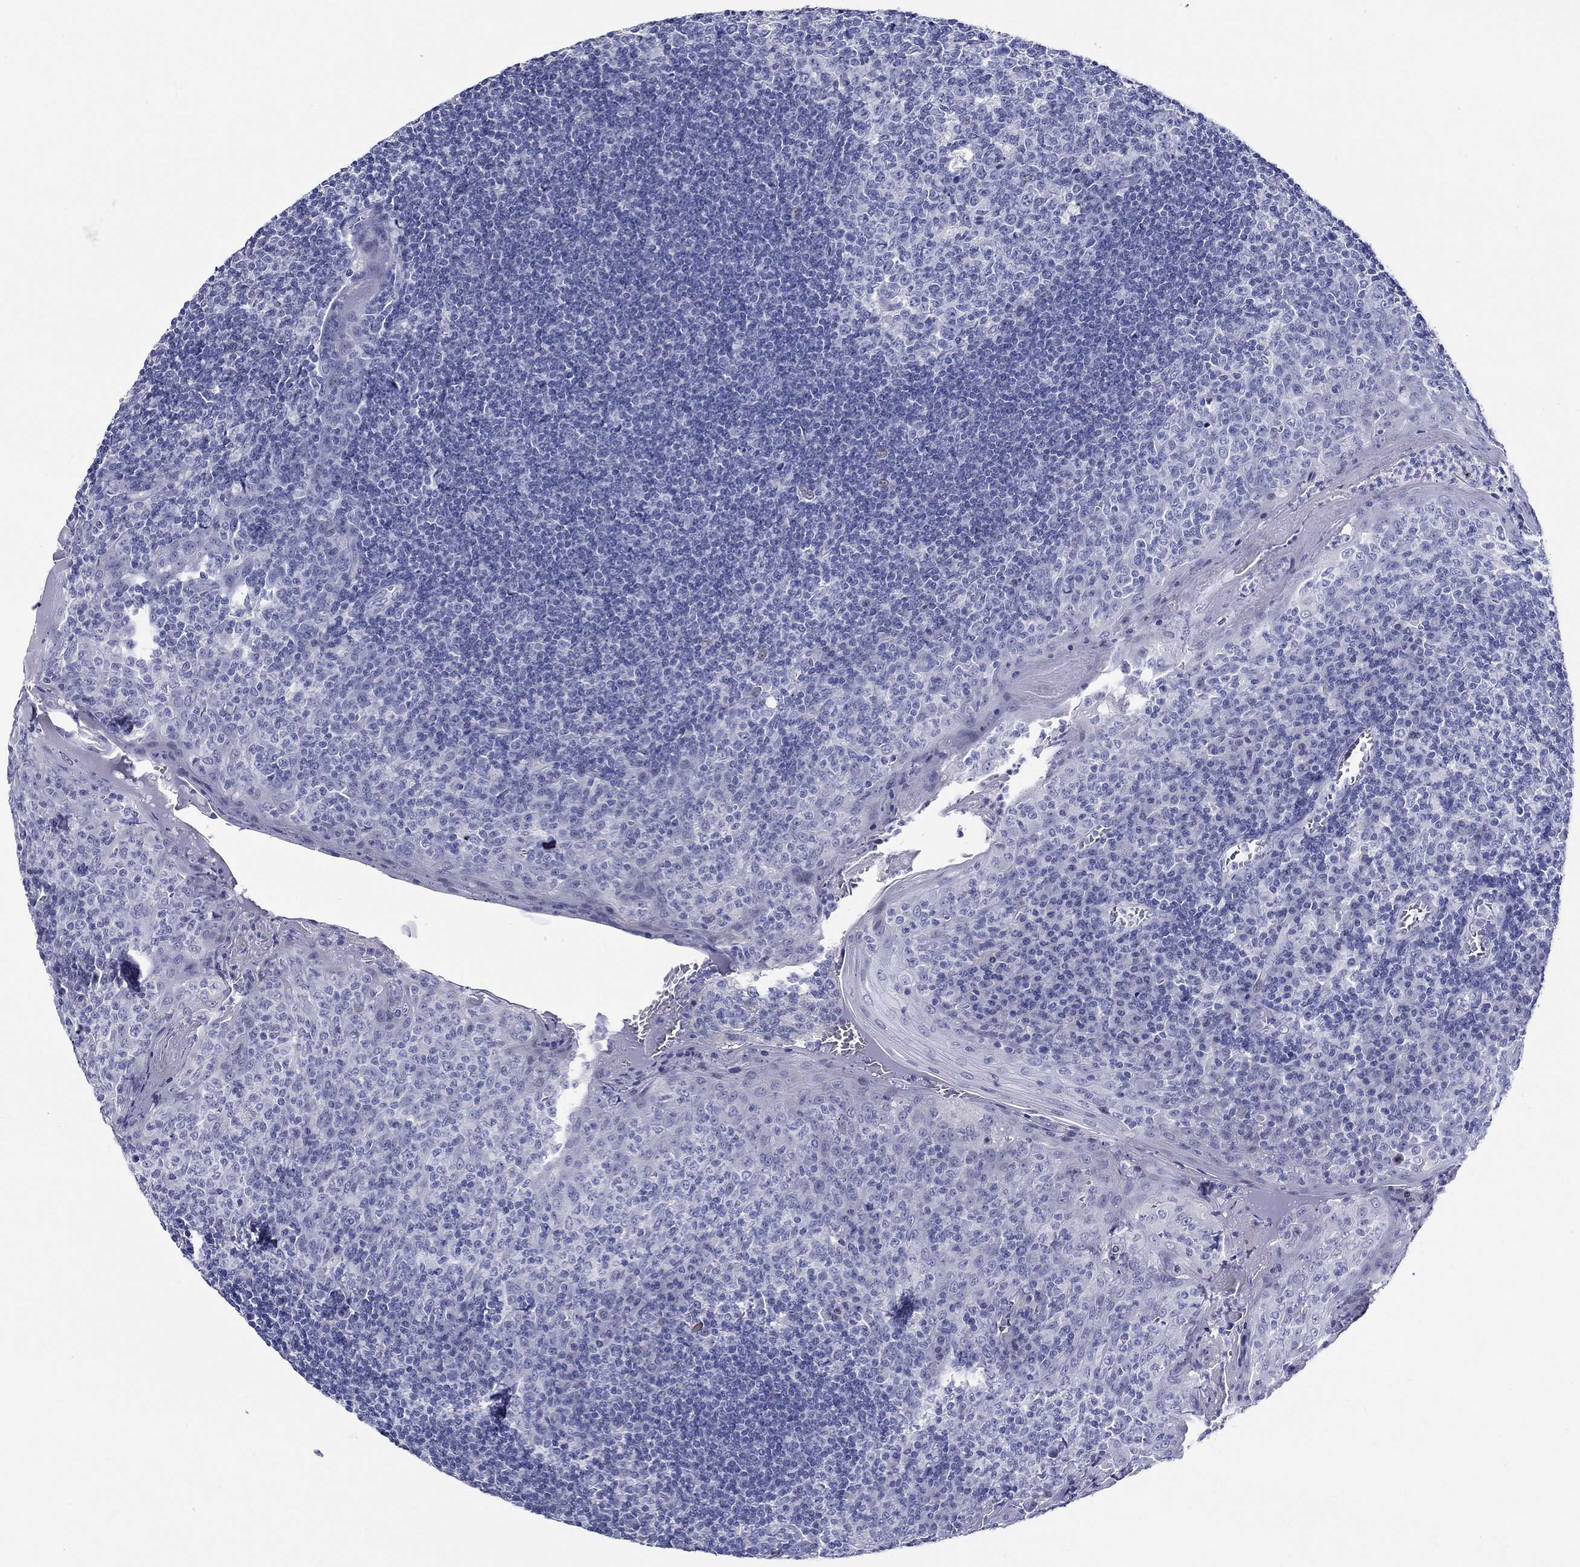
{"staining": {"intensity": "negative", "quantity": "none", "location": "none"}, "tissue": "tonsil", "cell_type": "Germinal center cells", "image_type": "normal", "snomed": [{"axis": "morphology", "description": "Normal tissue, NOS"}, {"axis": "topography", "description": "Tonsil"}], "caption": "IHC histopathology image of benign tonsil stained for a protein (brown), which reveals no expression in germinal center cells.", "gene": "CRYGS", "patient": {"sex": "female", "age": 13}}